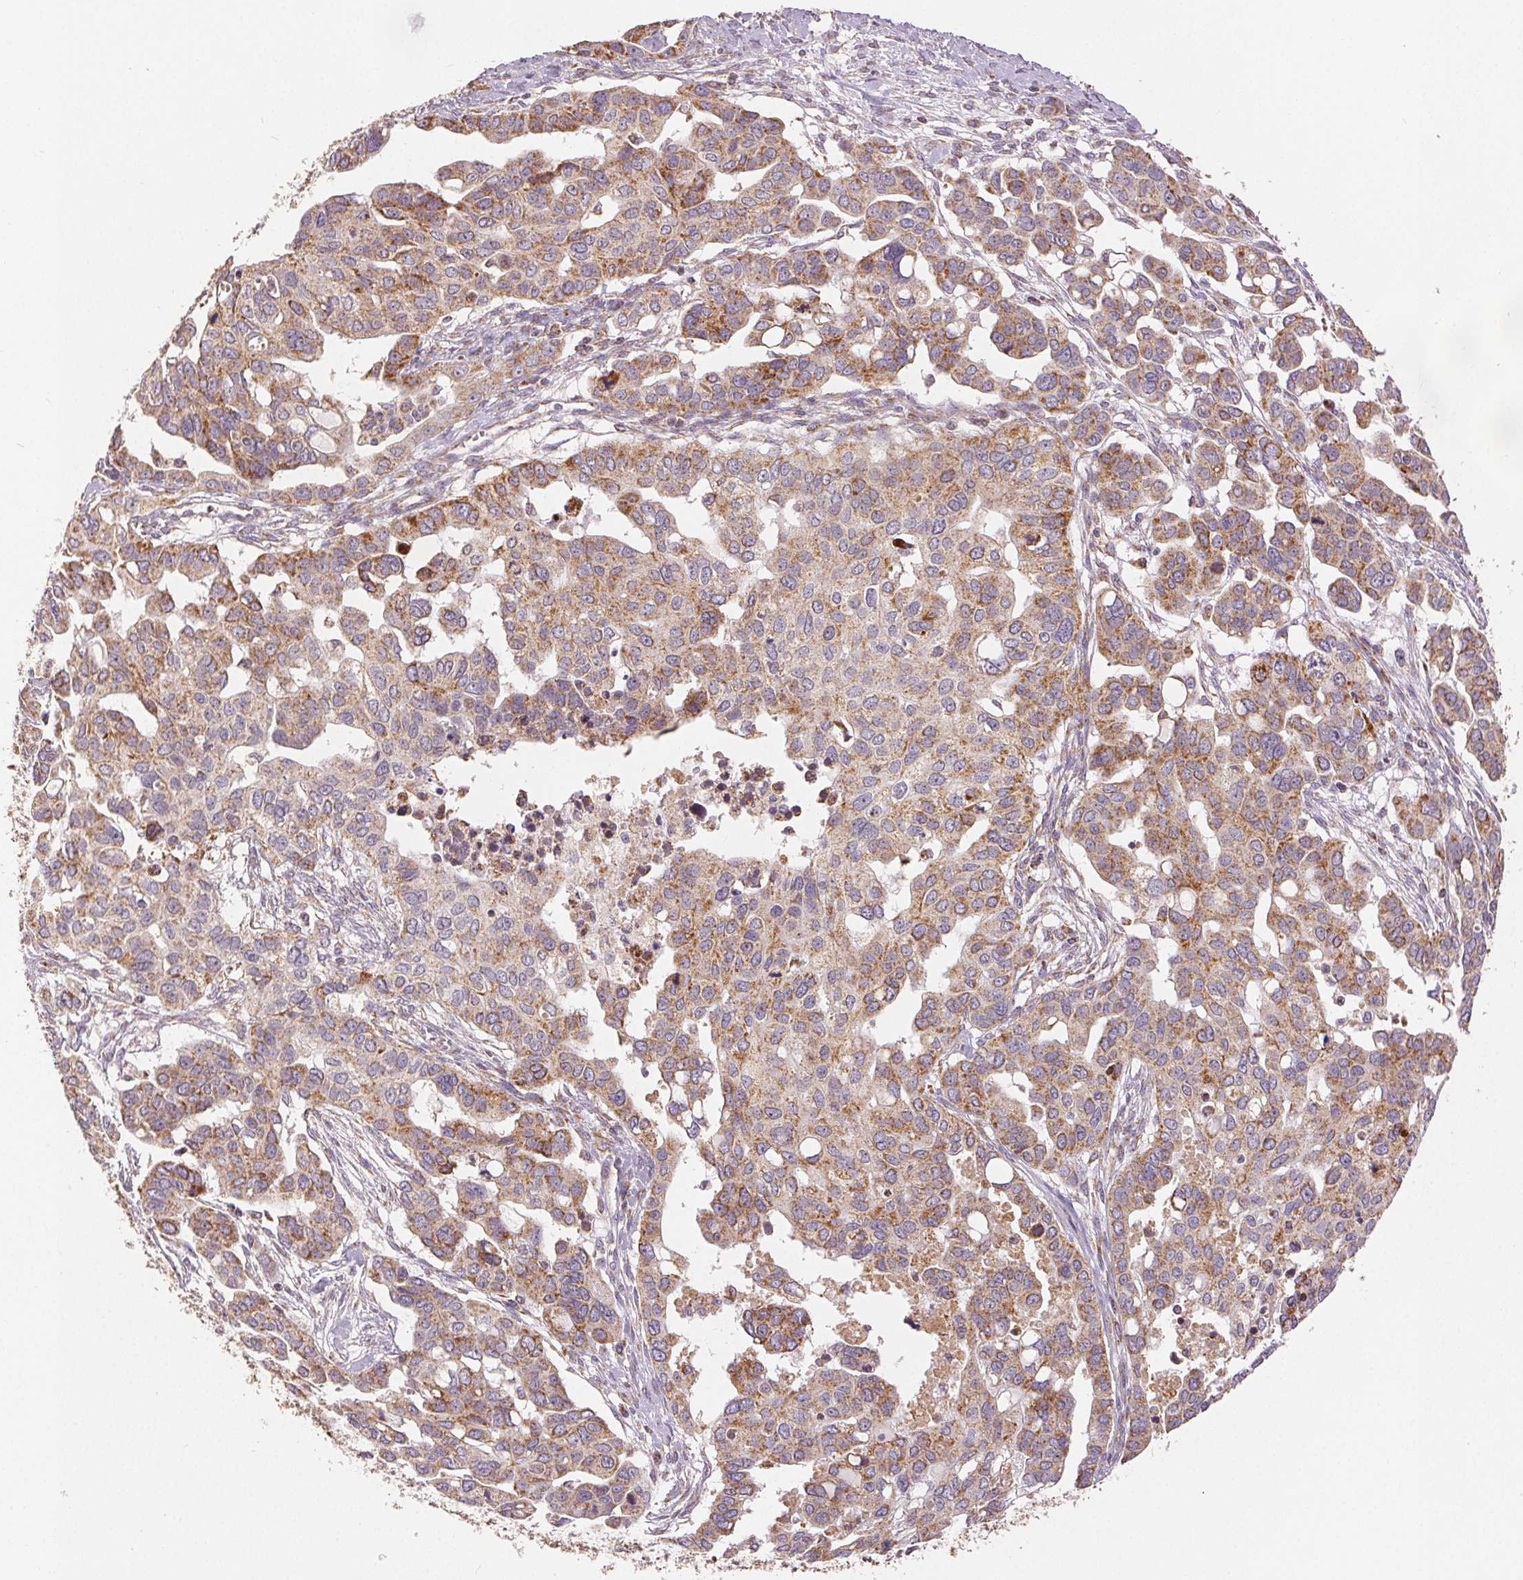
{"staining": {"intensity": "moderate", "quantity": ">75%", "location": "cytoplasmic/membranous"}, "tissue": "ovarian cancer", "cell_type": "Tumor cells", "image_type": "cancer", "snomed": [{"axis": "morphology", "description": "Carcinoma, endometroid"}, {"axis": "topography", "description": "Ovary"}], "caption": "Endometroid carcinoma (ovarian) stained for a protein (brown) reveals moderate cytoplasmic/membranous positive expression in approximately >75% of tumor cells.", "gene": "SDHB", "patient": {"sex": "female", "age": 78}}